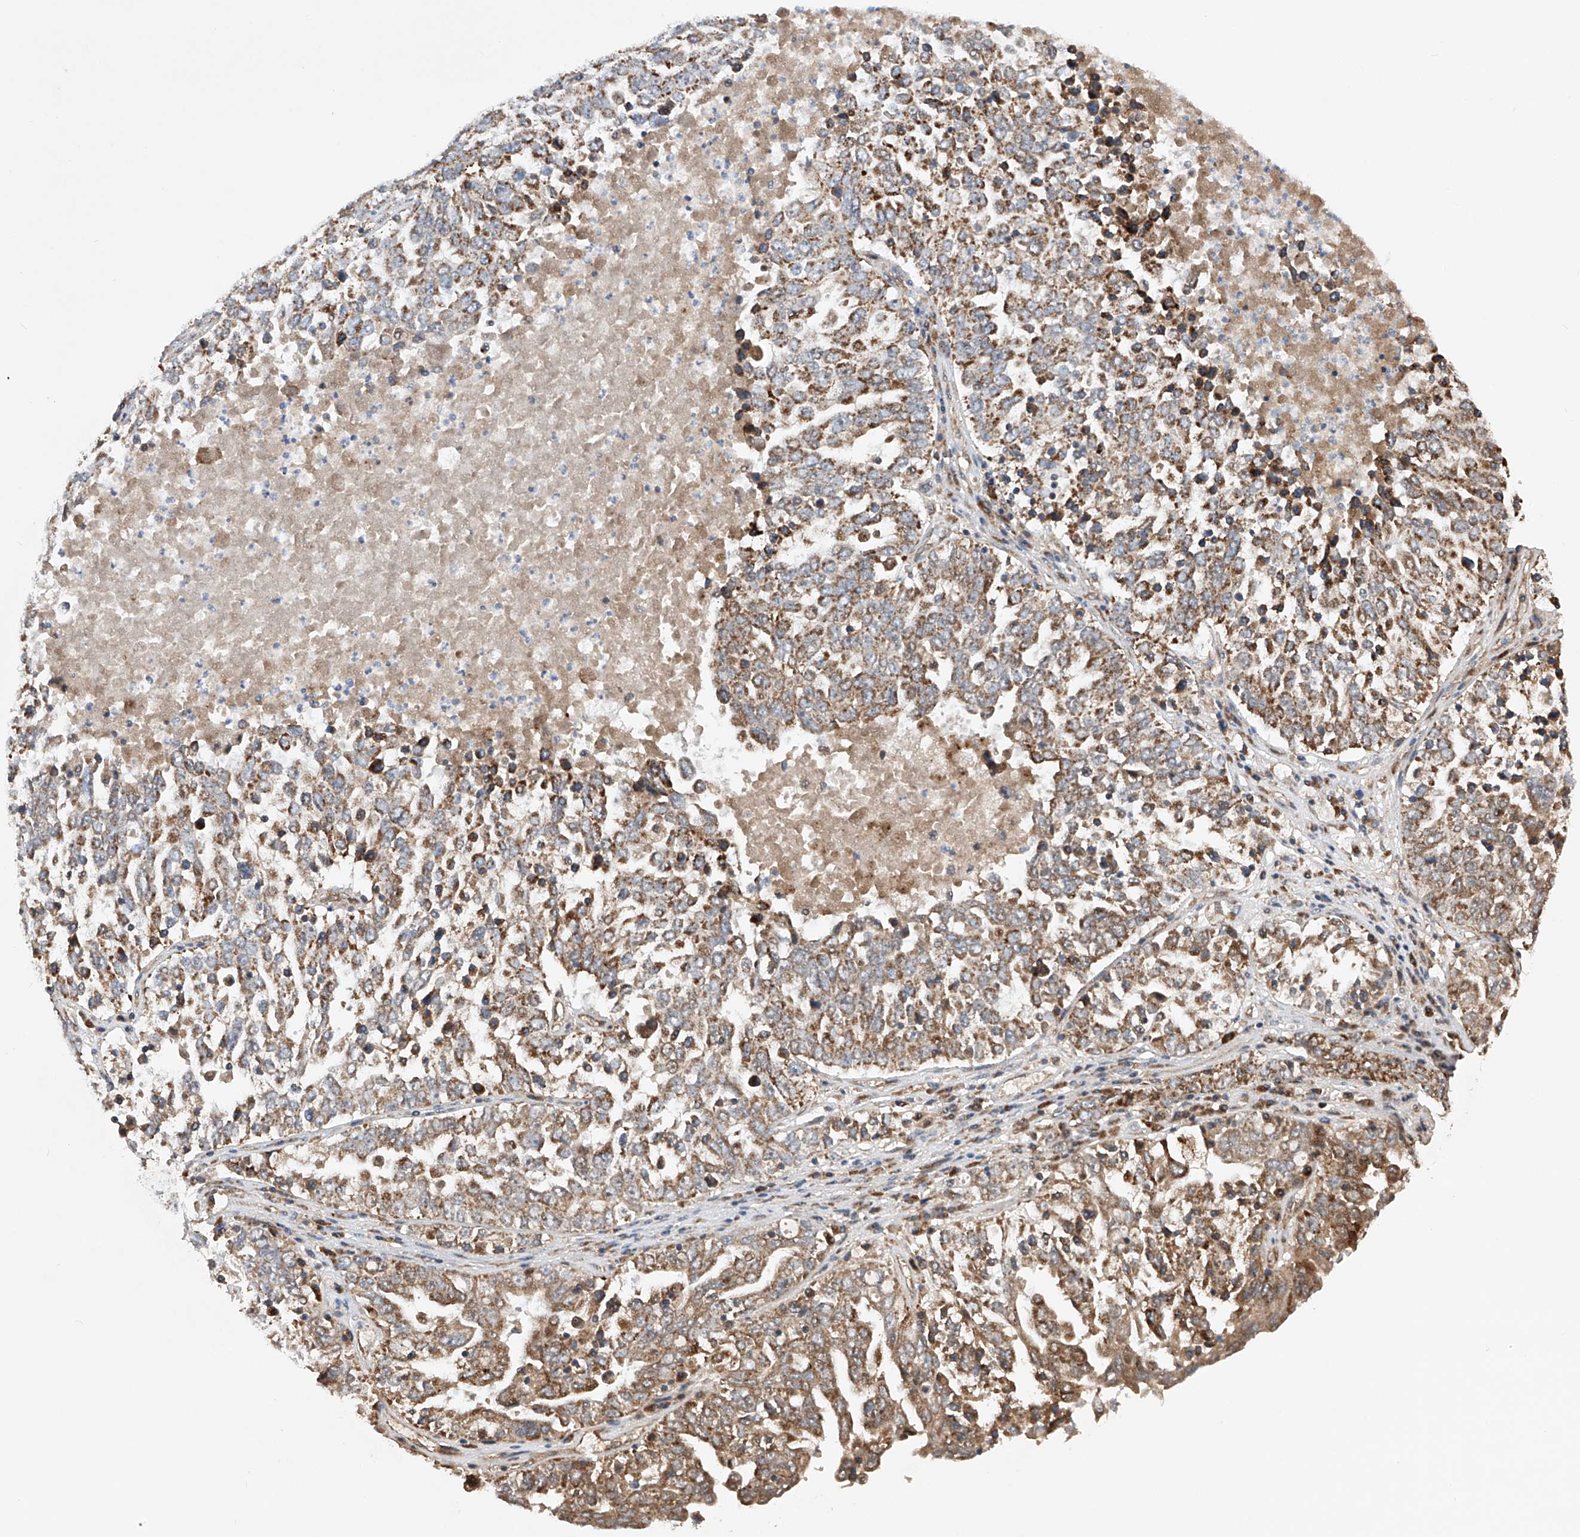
{"staining": {"intensity": "moderate", "quantity": ">75%", "location": "cytoplasmic/membranous"}, "tissue": "ovarian cancer", "cell_type": "Tumor cells", "image_type": "cancer", "snomed": [{"axis": "morphology", "description": "Carcinoma, endometroid"}, {"axis": "topography", "description": "Ovary"}], "caption": "IHC micrograph of neoplastic tissue: human ovarian cancer stained using immunohistochemistry (IHC) shows medium levels of moderate protein expression localized specifically in the cytoplasmic/membranous of tumor cells, appearing as a cytoplasmic/membranous brown color.", "gene": "SDHAF4", "patient": {"sex": "female", "age": 62}}